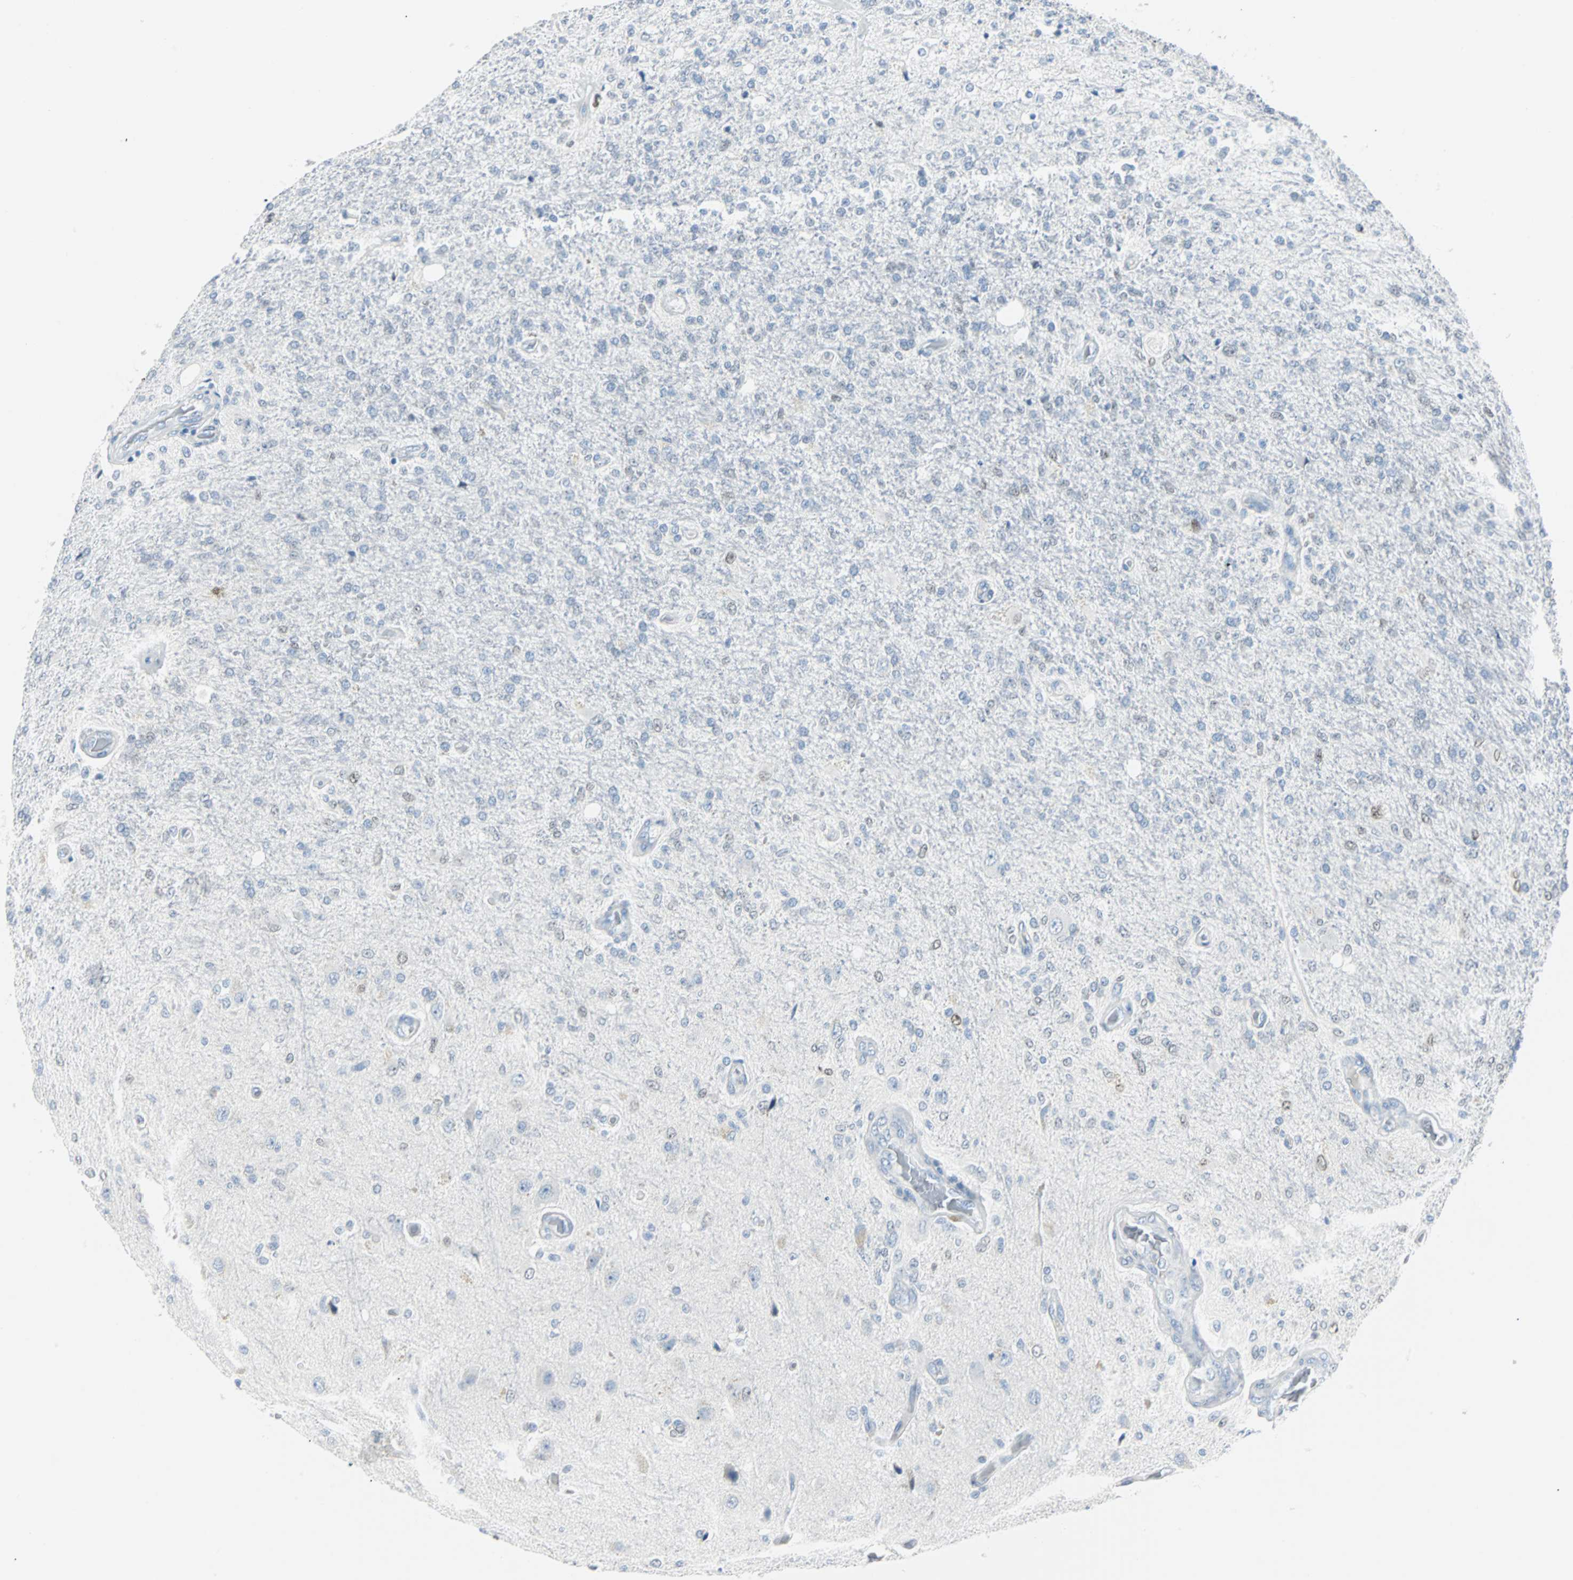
{"staining": {"intensity": "weak", "quantity": "<25%", "location": "nuclear"}, "tissue": "glioma", "cell_type": "Tumor cells", "image_type": "cancer", "snomed": [{"axis": "morphology", "description": "Normal tissue, NOS"}, {"axis": "morphology", "description": "Glioma, malignant, High grade"}, {"axis": "topography", "description": "Cerebral cortex"}], "caption": "Immunohistochemistry (IHC) micrograph of human high-grade glioma (malignant) stained for a protein (brown), which demonstrates no positivity in tumor cells.", "gene": "IL33", "patient": {"sex": "male", "age": 77}}